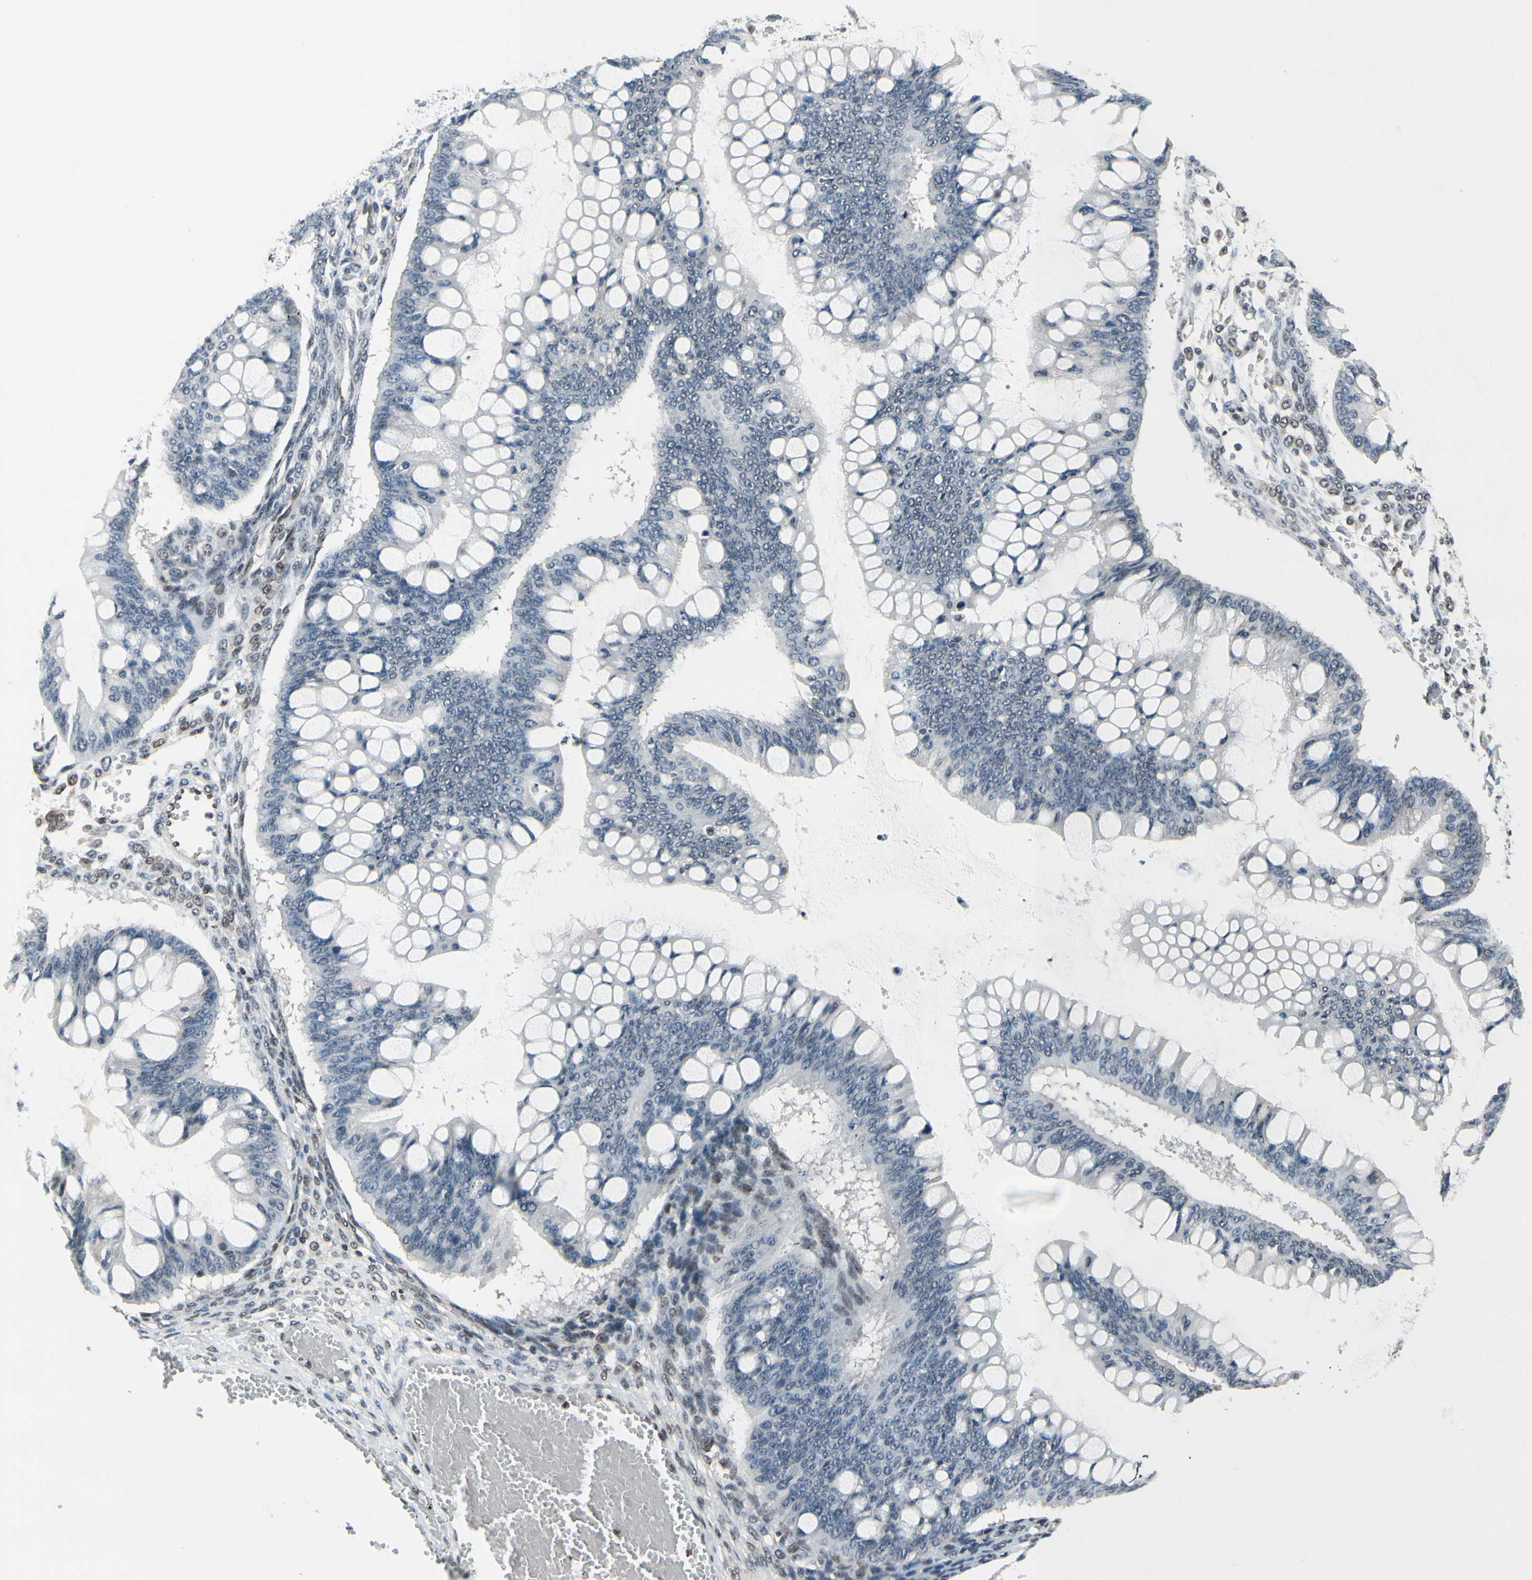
{"staining": {"intensity": "negative", "quantity": "none", "location": "none"}, "tissue": "ovarian cancer", "cell_type": "Tumor cells", "image_type": "cancer", "snomed": [{"axis": "morphology", "description": "Cystadenocarcinoma, mucinous, NOS"}, {"axis": "topography", "description": "Ovary"}], "caption": "Immunohistochemistry image of ovarian cancer (mucinous cystadenocarcinoma) stained for a protein (brown), which displays no staining in tumor cells. (DAB immunohistochemistry visualized using brightfield microscopy, high magnification).", "gene": "RECQL", "patient": {"sex": "female", "age": 73}}